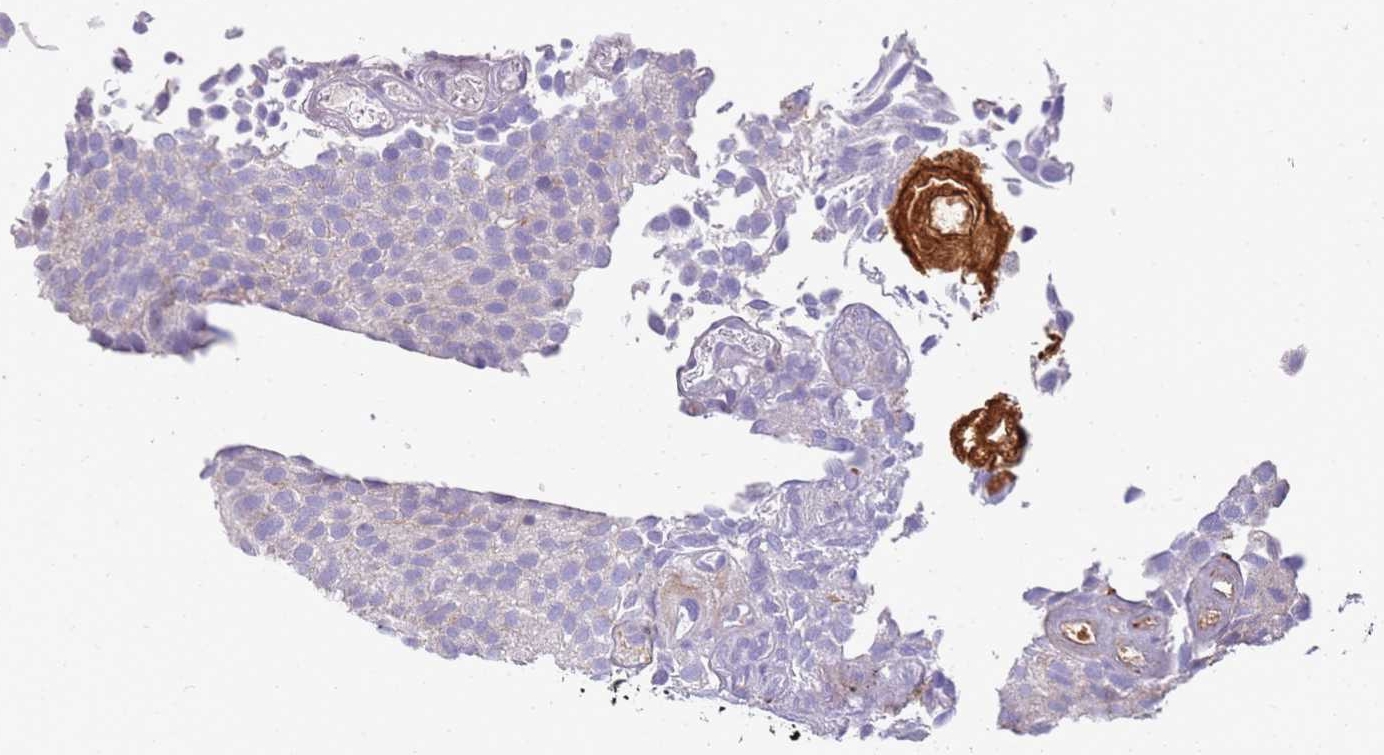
{"staining": {"intensity": "negative", "quantity": "none", "location": "none"}, "tissue": "urothelial cancer", "cell_type": "Tumor cells", "image_type": "cancer", "snomed": [{"axis": "morphology", "description": "Urothelial carcinoma, Low grade"}, {"axis": "topography", "description": "Urinary bladder"}], "caption": "Protein analysis of low-grade urothelial carcinoma exhibits no significant expression in tumor cells.", "gene": "FPR1", "patient": {"sex": "male", "age": 89}}